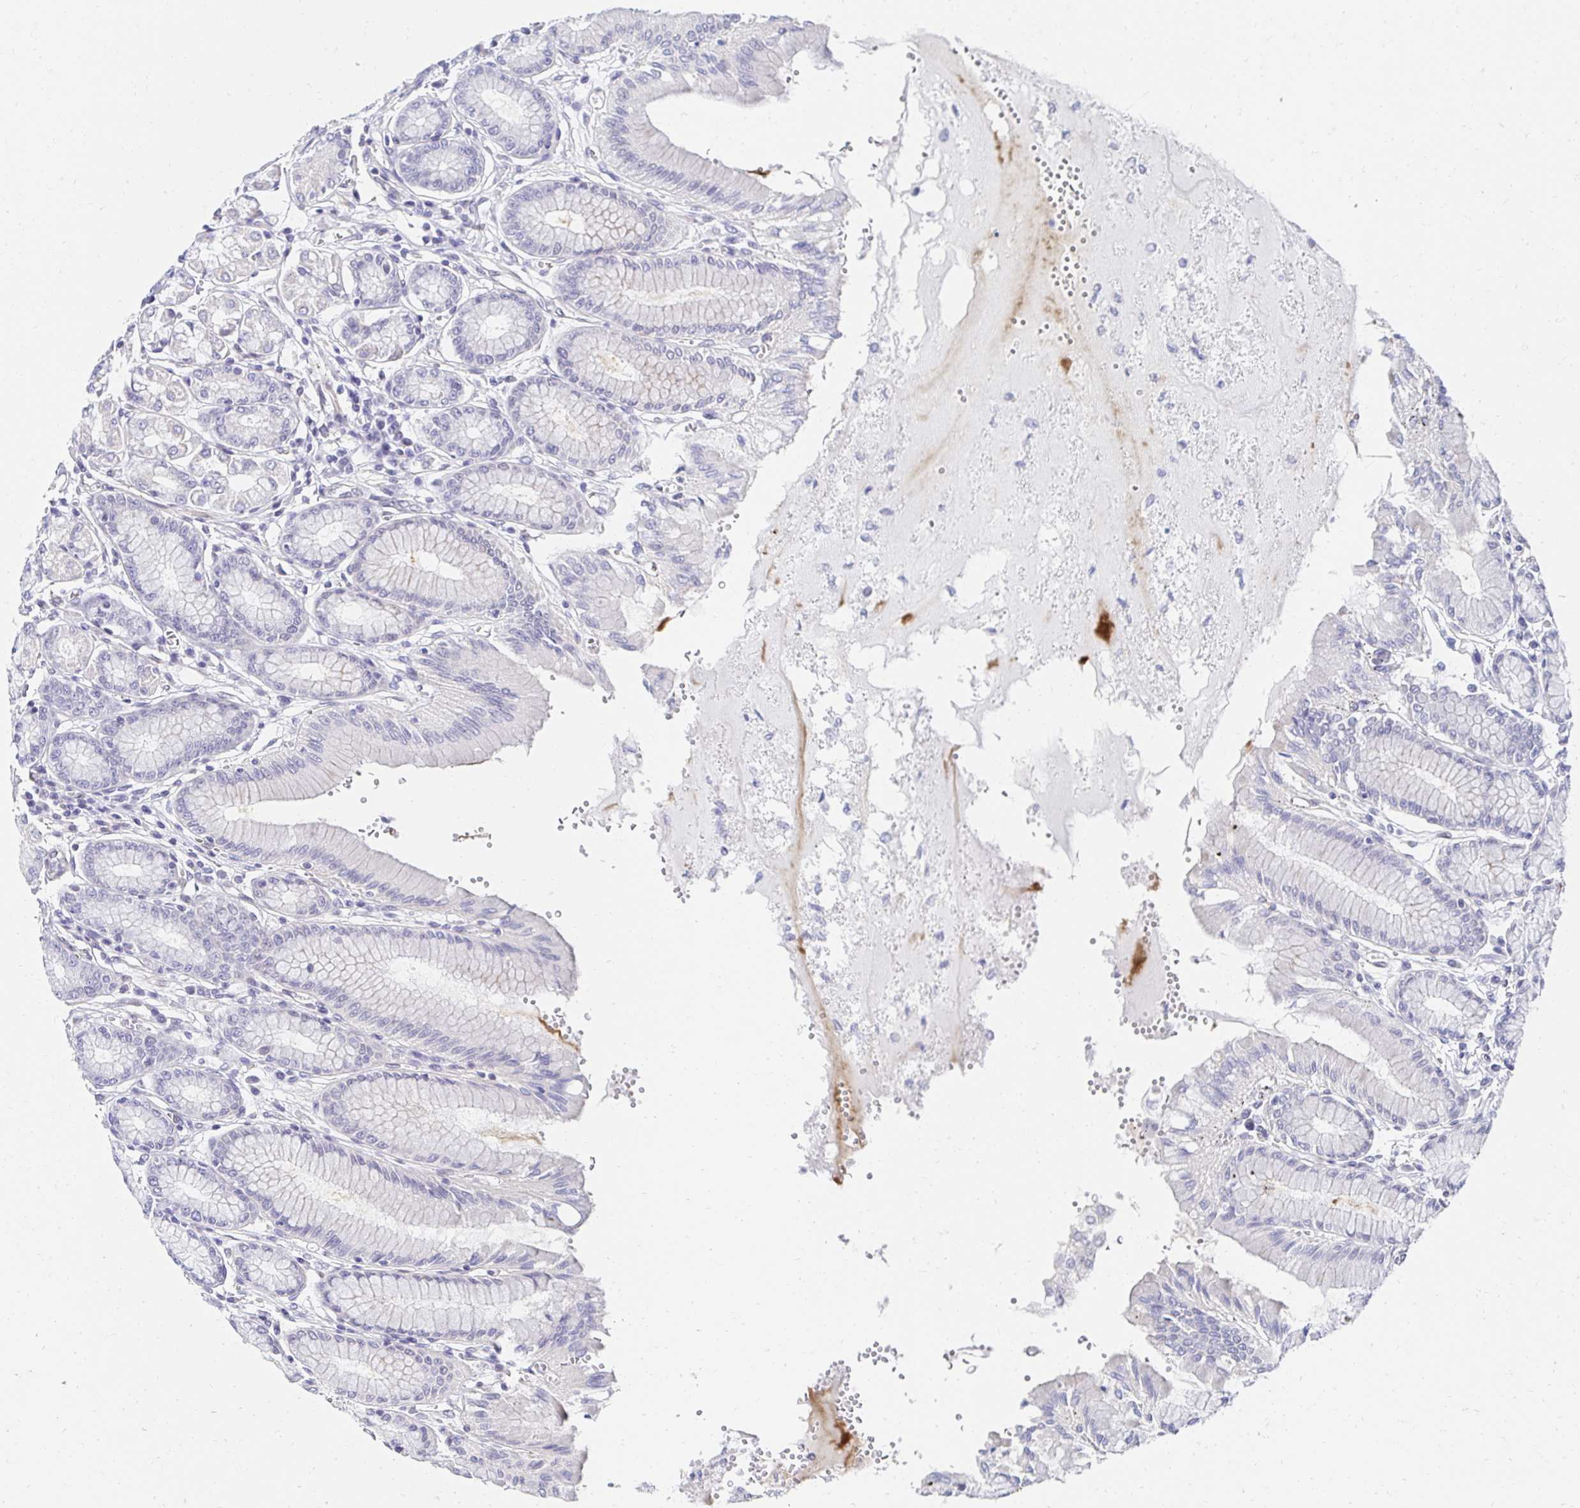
{"staining": {"intensity": "negative", "quantity": "none", "location": "none"}, "tissue": "stomach", "cell_type": "Glandular cells", "image_type": "normal", "snomed": [{"axis": "morphology", "description": "Normal tissue, NOS"}, {"axis": "topography", "description": "Stomach"}, {"axis": "topography", "description": "Stomach, lower"}], "caption": "This is an IHC micrograph of benign stomach. There is no expression in glandular cells.", "gene": "AKAP14", "patient": {"sex": "male", "age": 76}}